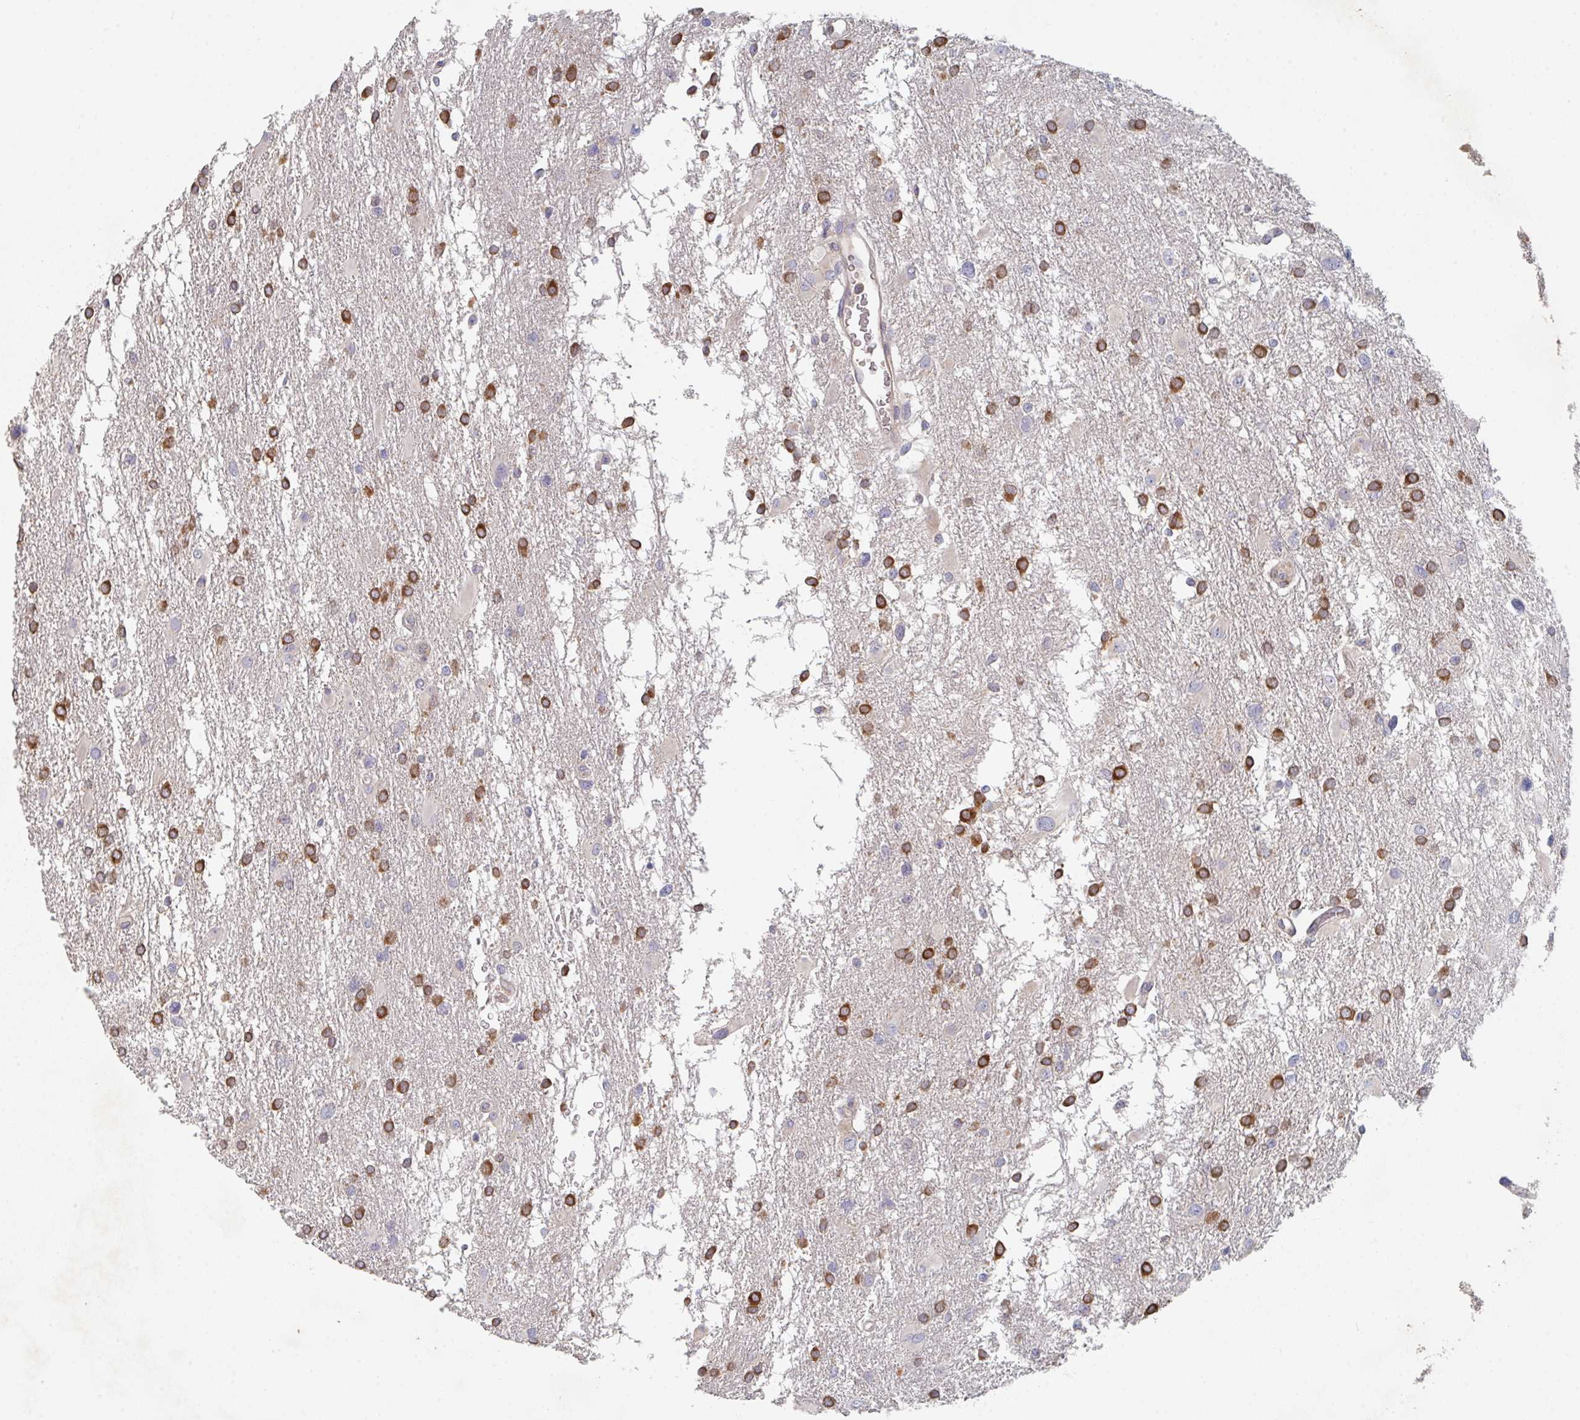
{"staining": {"intensity": "moderate", "quantity": ">75%", "location": "cytoplasmic/membranous"}, "tissue": "glioma", "cell_type": "Tumor cells", "image_type": "cancer", "snomed": [{"axis": "morphology", "description": "Glioma, malignant, High grade"}, {"axis": "topography", "description": "Brain"}], "caption": "High-magnification brightfield microscopy of malignant glioma (high-grade) stained with DAB (brown) and counterstained with hematoxylin (blue). tumor cells exhibit moderate cytoplasmic/membranous positivity is present in about>75% of cells.", "gene": "ELOVL1", "patient": {"sex": "male", "age": 53}}